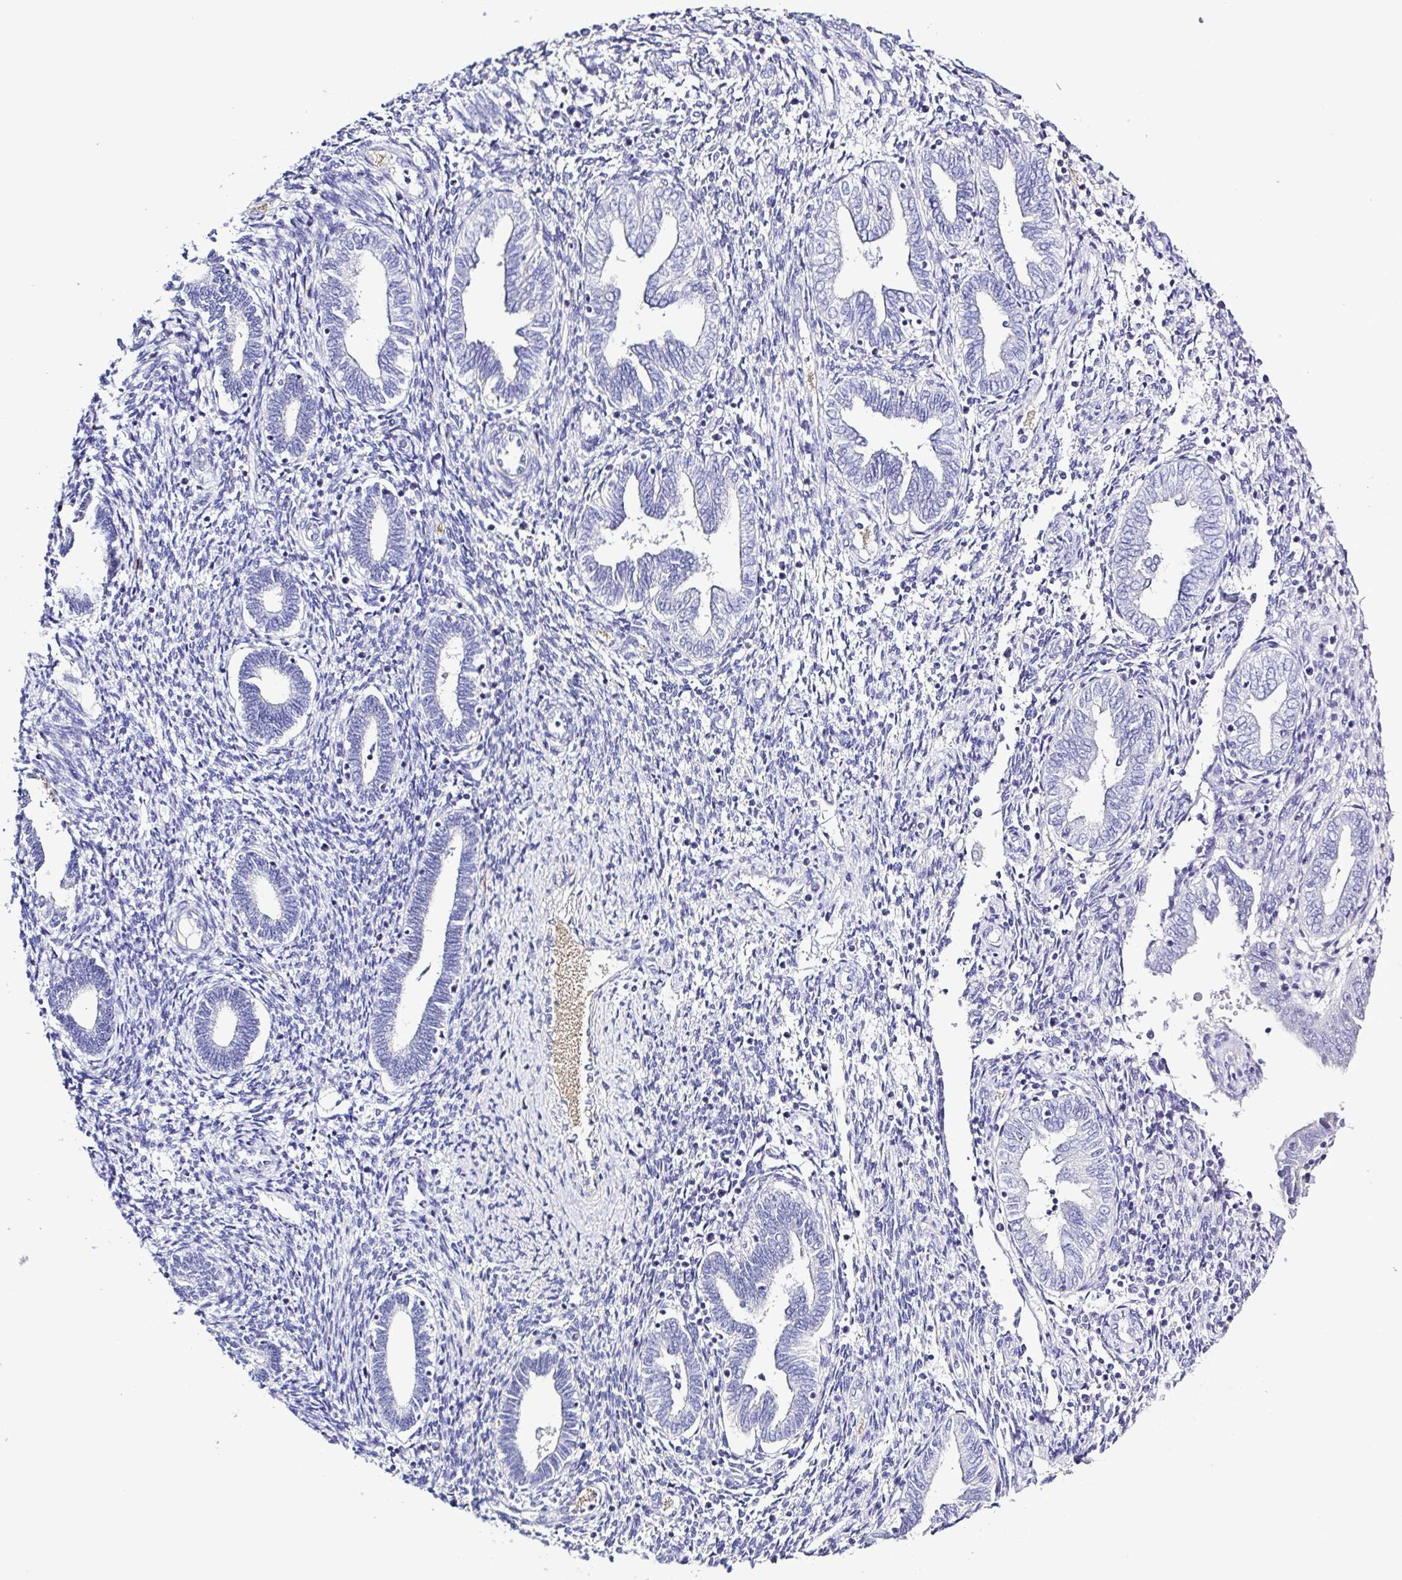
{"staining": {"intensity": "negative", "quantity": "none", "location": "none"}, "tissue": "endometrium", "cell_type": "Cells in endometrial stroma", "image_type": "normal", "snomed": [{"axis": "morphology", "description": "Normal tissue, NOS"}, {"axis": "topography", "description": "Endometrium"}], "caption": "Endometrium was stained to show a protein in brown. There is no significant staining in cells in endometrial stroma.", "gene": "GABBR2", "patient": {"sex": "female", "age": 42}}